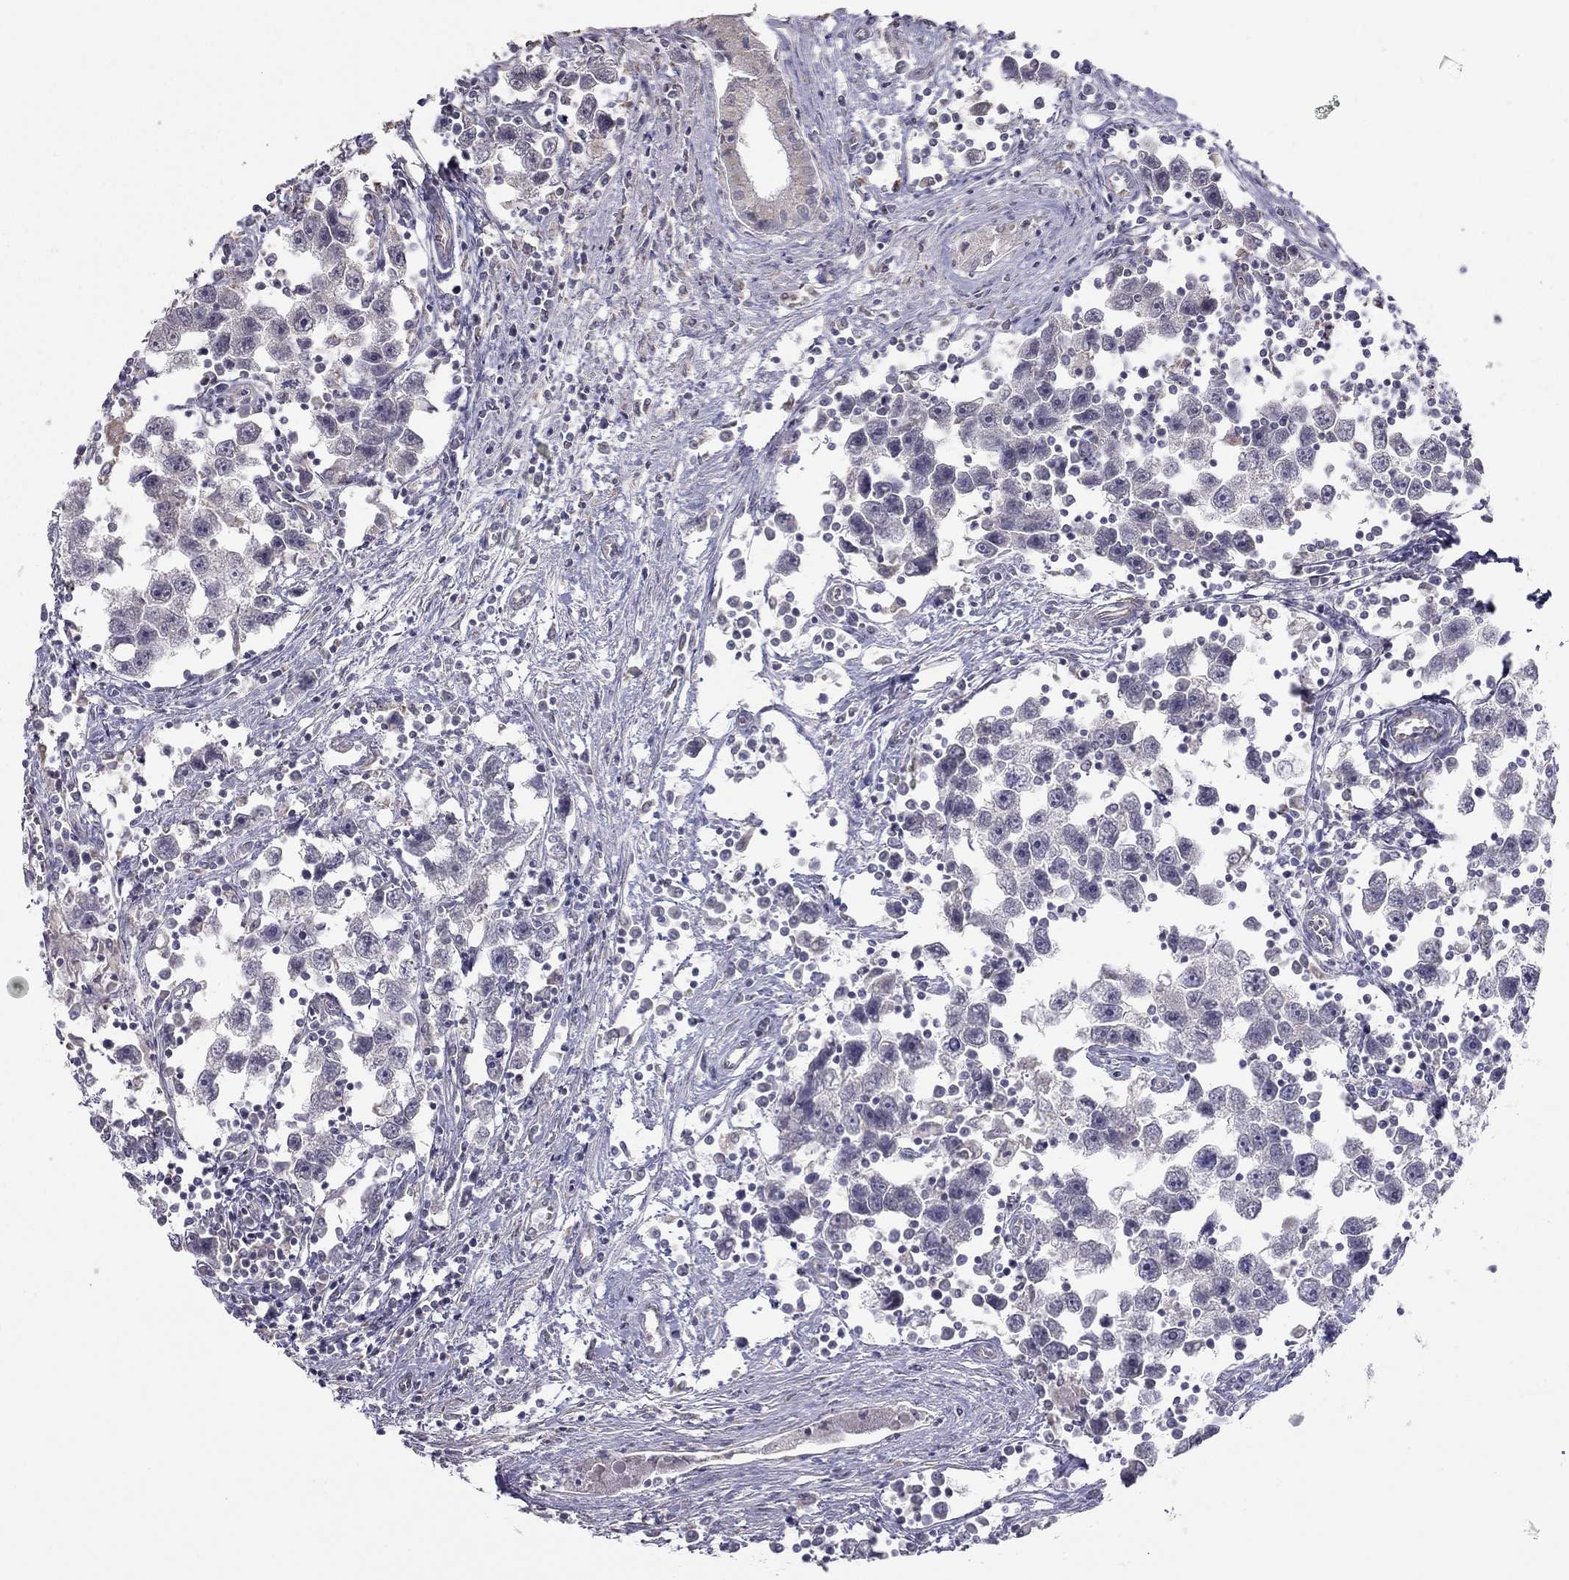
{"staining": {"intensity": "negative", "quantity": "none", "location": "none"}, "tissue": "testis cancer", "cell_type": "Tumor cells", "image_type": "cancer", "snomed": [{"axis": "morphology", "description": "Seminoma, NOS"}, {"axis": "topography", "description": "Testis"}], "caption": "Human seminoma (testis) stained for a protein using immunohistochemistry exhibits no positivity in tumor cells.", "gene": "LRIT3", "patient": {"sex": "male", "age": 30}}